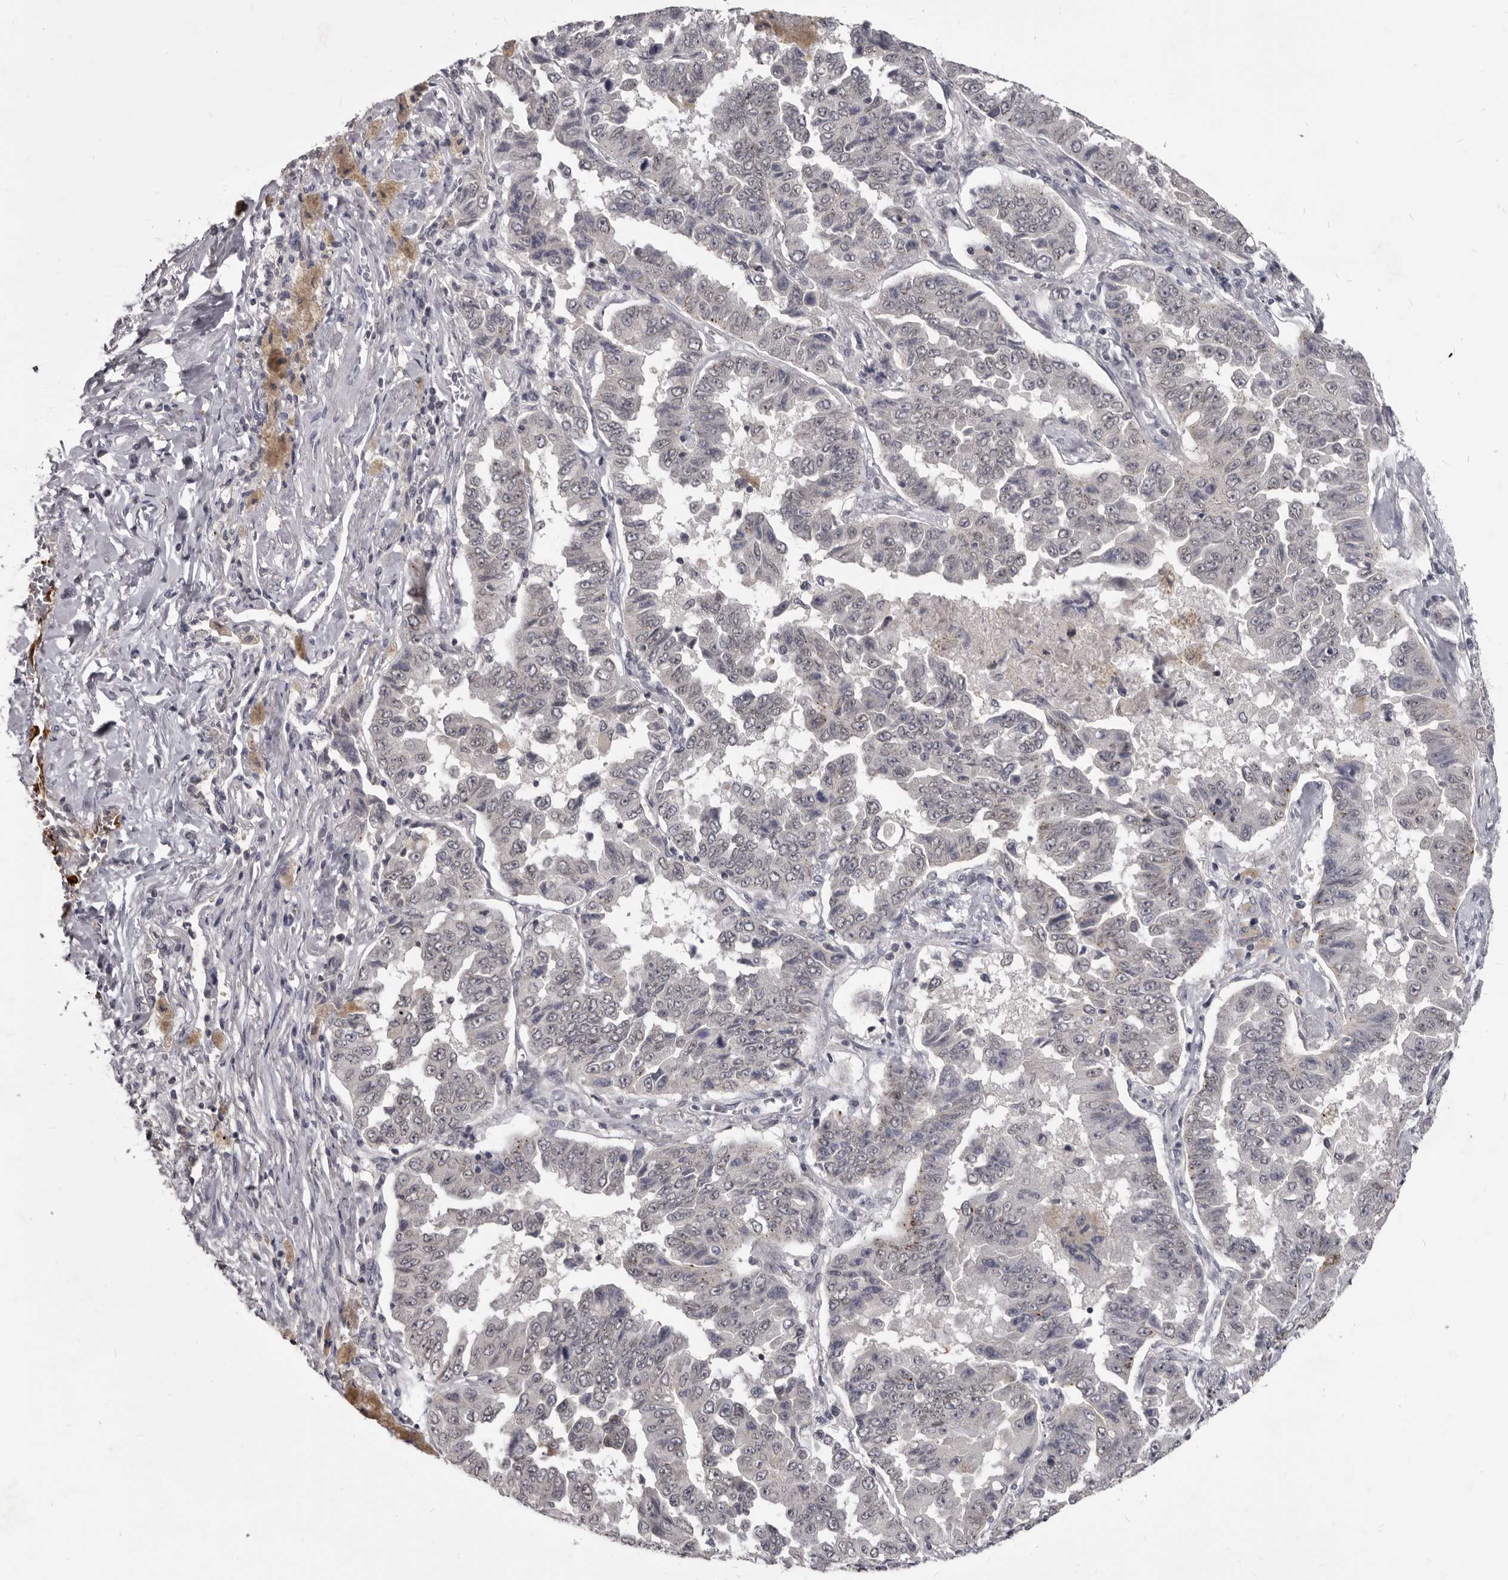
{"staining": {"intensity": "negative", "quantity": "none", "location": "none"}, "tissue": "lung cancer", "cell_type": "Tumor cells", "image_type": "cancer", "snomed": [{"axis": "morphology", "description": "Adenocarcinoma, NOS"}, {"axis": "topography", "description": "Lung"}], "caption": "Tumor cells show no significant protein staining in lung cancer.", "gene": "SULT1E1", "patient": {"sex": "female", "age": 51}}